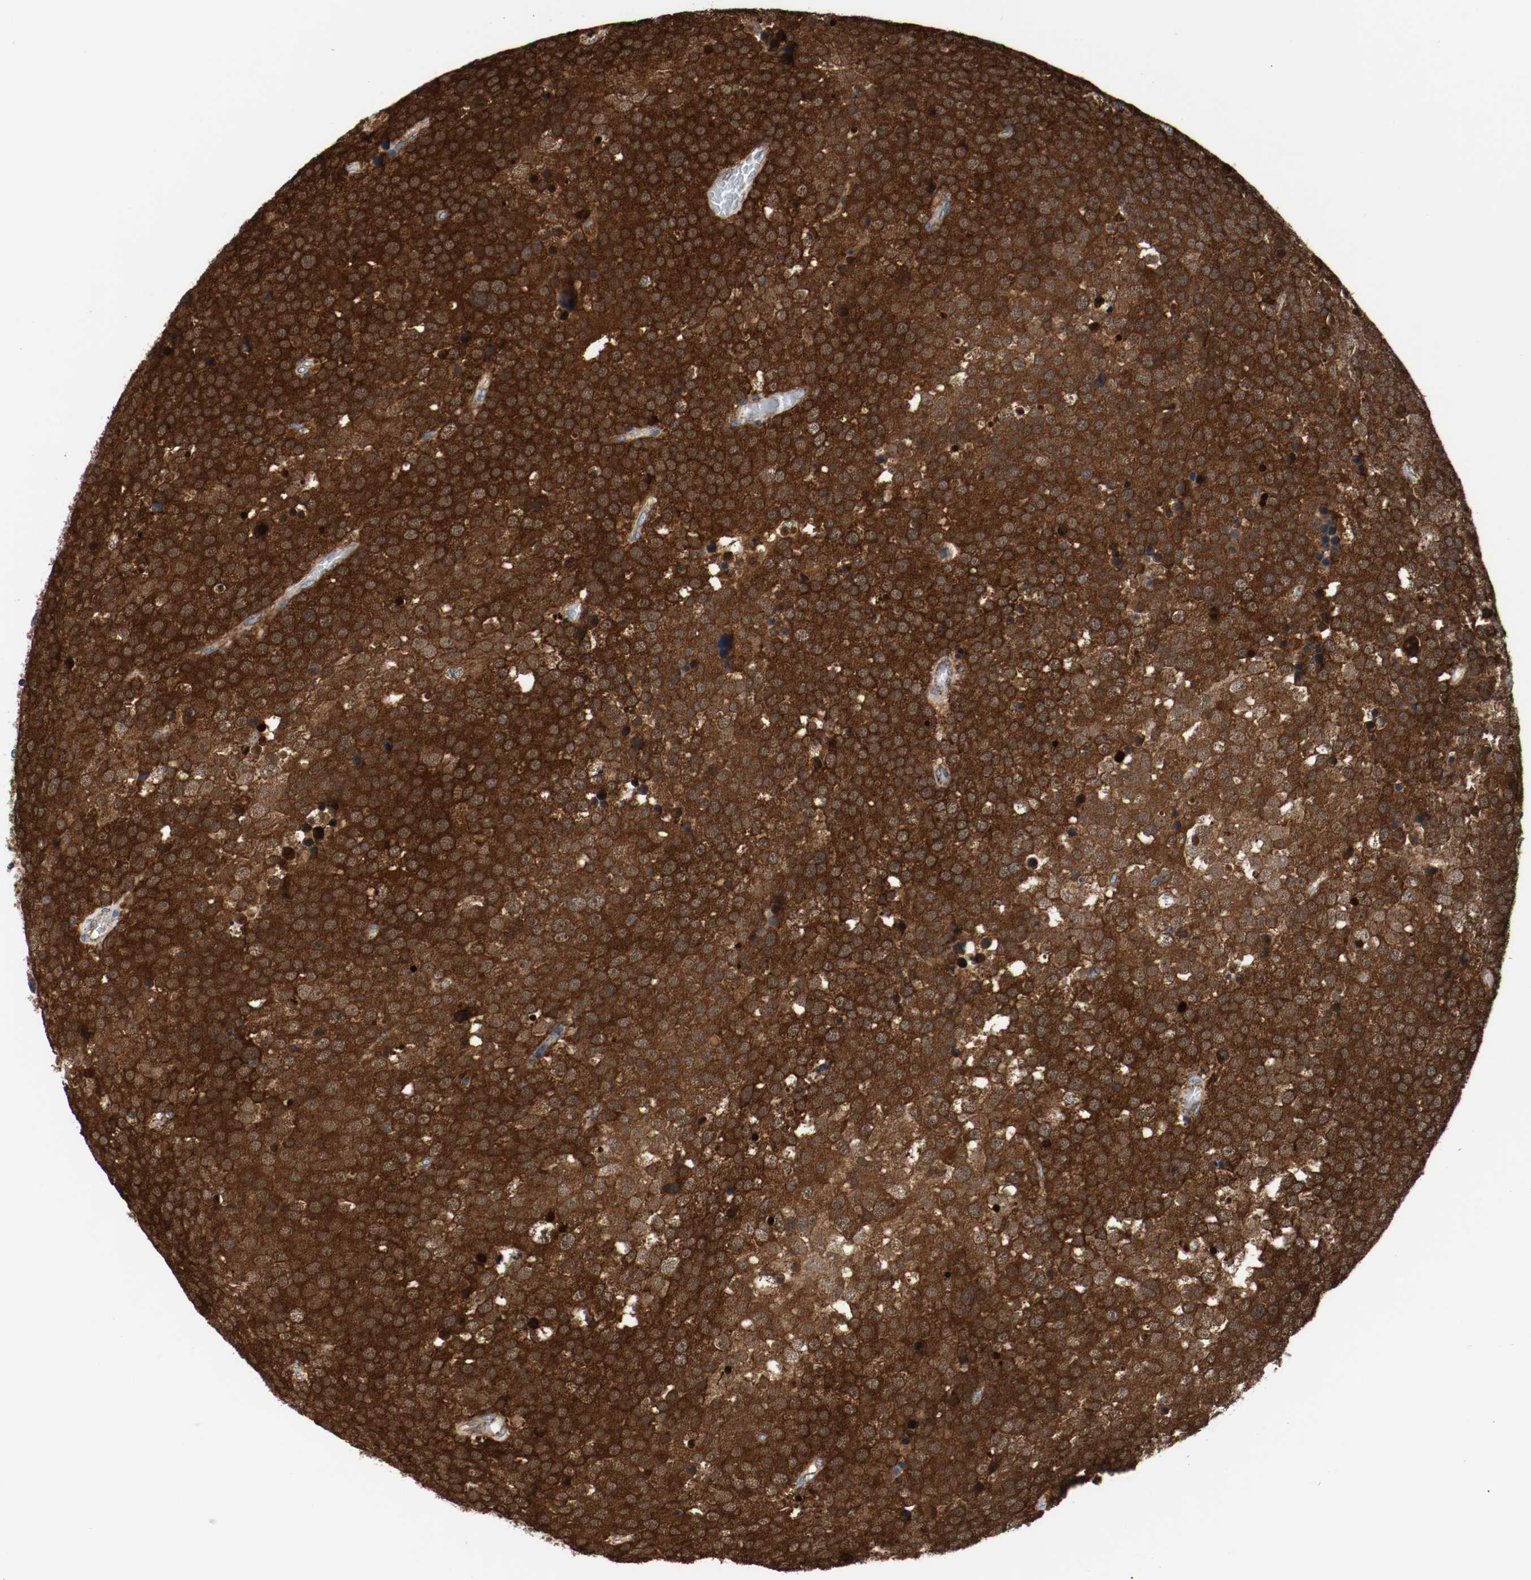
{"staining": {"intensity": "strong", "quantity": ">75%", "location": "cytoplasmic/membranous"}, "tissue": "testis cancer", "cell_type": "Tumor cells", "image_type": "cancer", "snomed": [{"axis": "morphology", "description": "Seminoma, NOS"}, {"axis": "topography", "description": "Testis"}], "caption": "Protein staining displays strong cytoplasmic/membranous positivity in approximately >75% of tumor cells in testis seminoma.", "gene": "TXNRD1", "patient": {"sex": "male", "age": 71}}